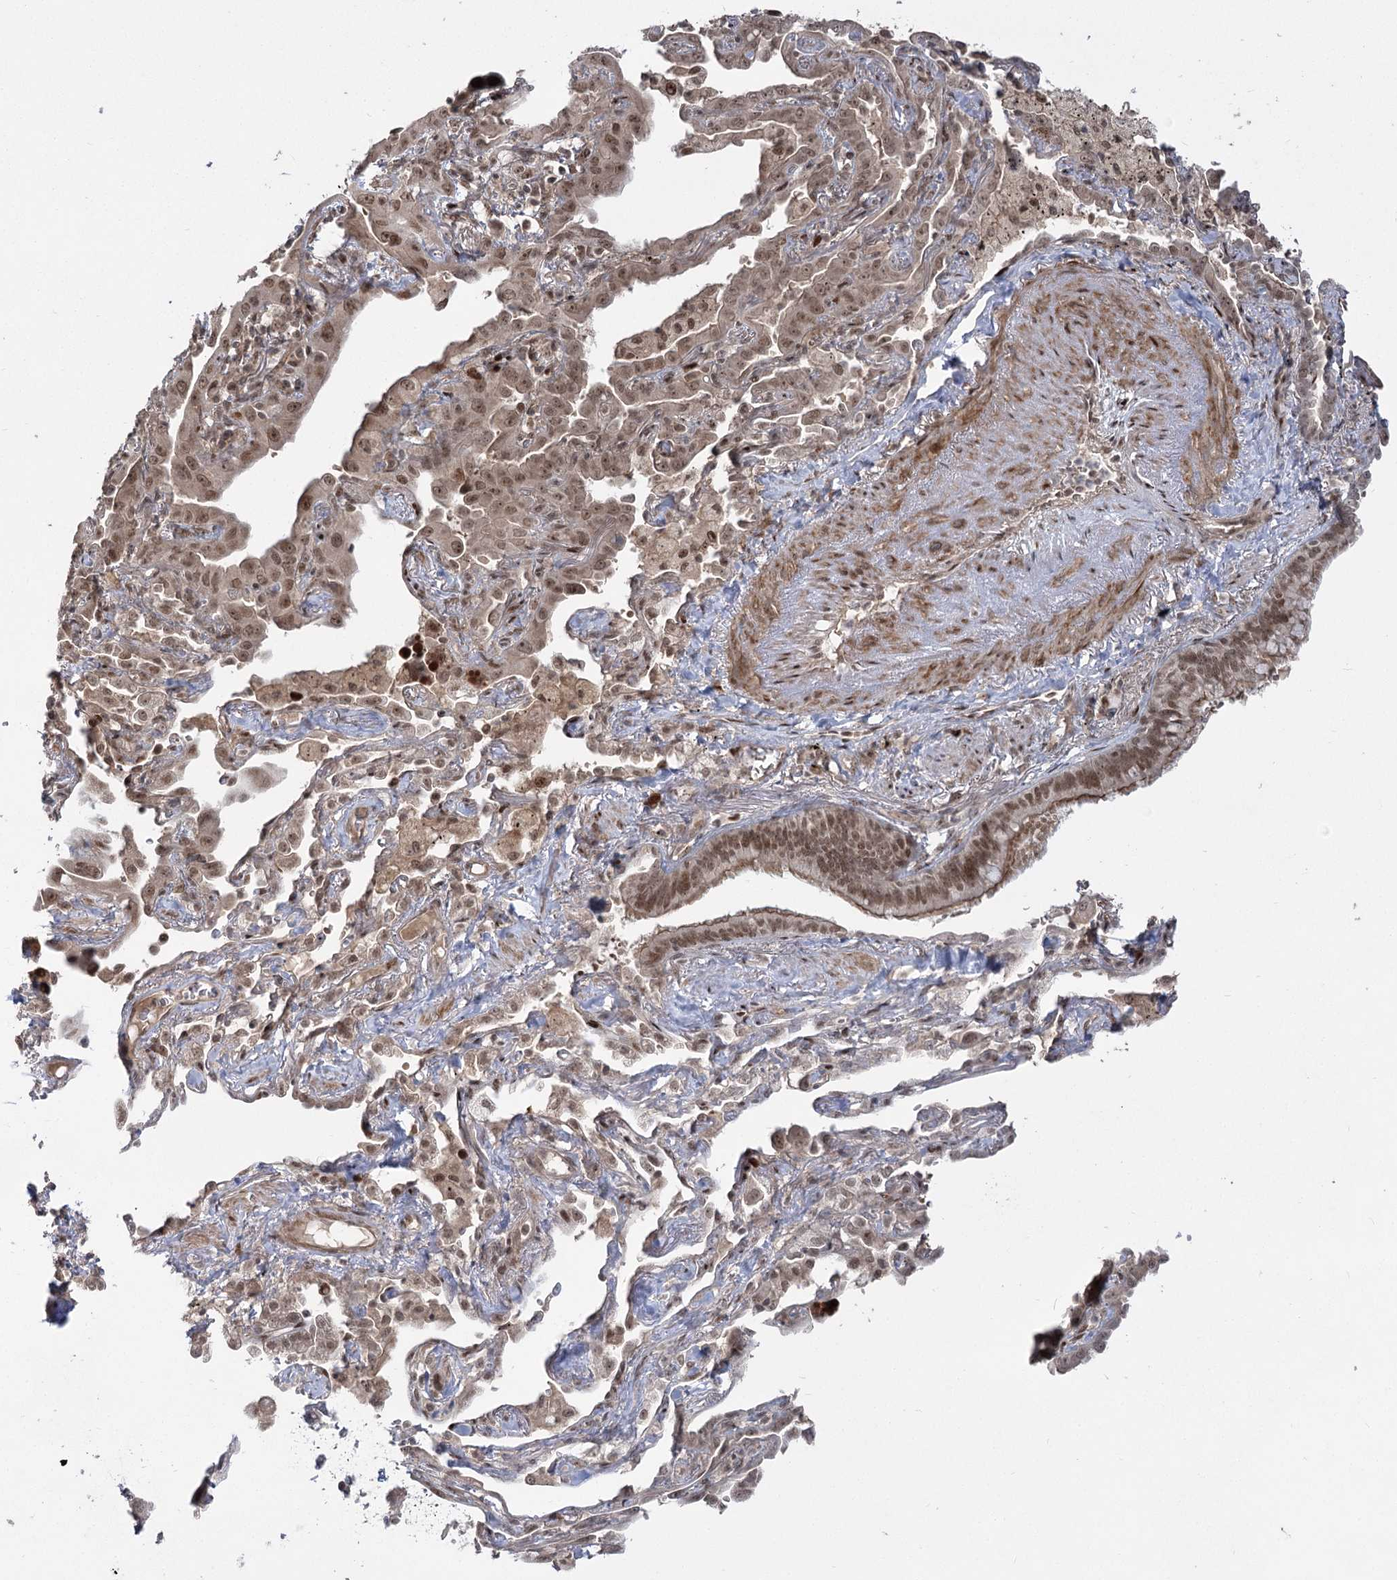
{"staining": {"intensity": "moderate", "quantity": ">75%", "location": "nuclear"}, "tissue": "lung cancer", "cell_type": "Tumor cells", "image_type": "cancer", "snomed": [{"axis": "morphology", "description": "Adenocarcinoma, NOS"}, {"axis": "topography", "description": "Lung"}], "caption": "Immunohistochemistry of adenocarcinoma (lung) exhibits medium levels of moderate nuclear positivity in approximately >75% of tumor cells. The protein of interest is stained brown, and the nuclei are stained in blue (DAB (3,3'-diaminobenzidine) IHC with brightfield microscopy, high magnification).", "gene": "HELQ", "patient": {"sex": "male", "age": 67}}